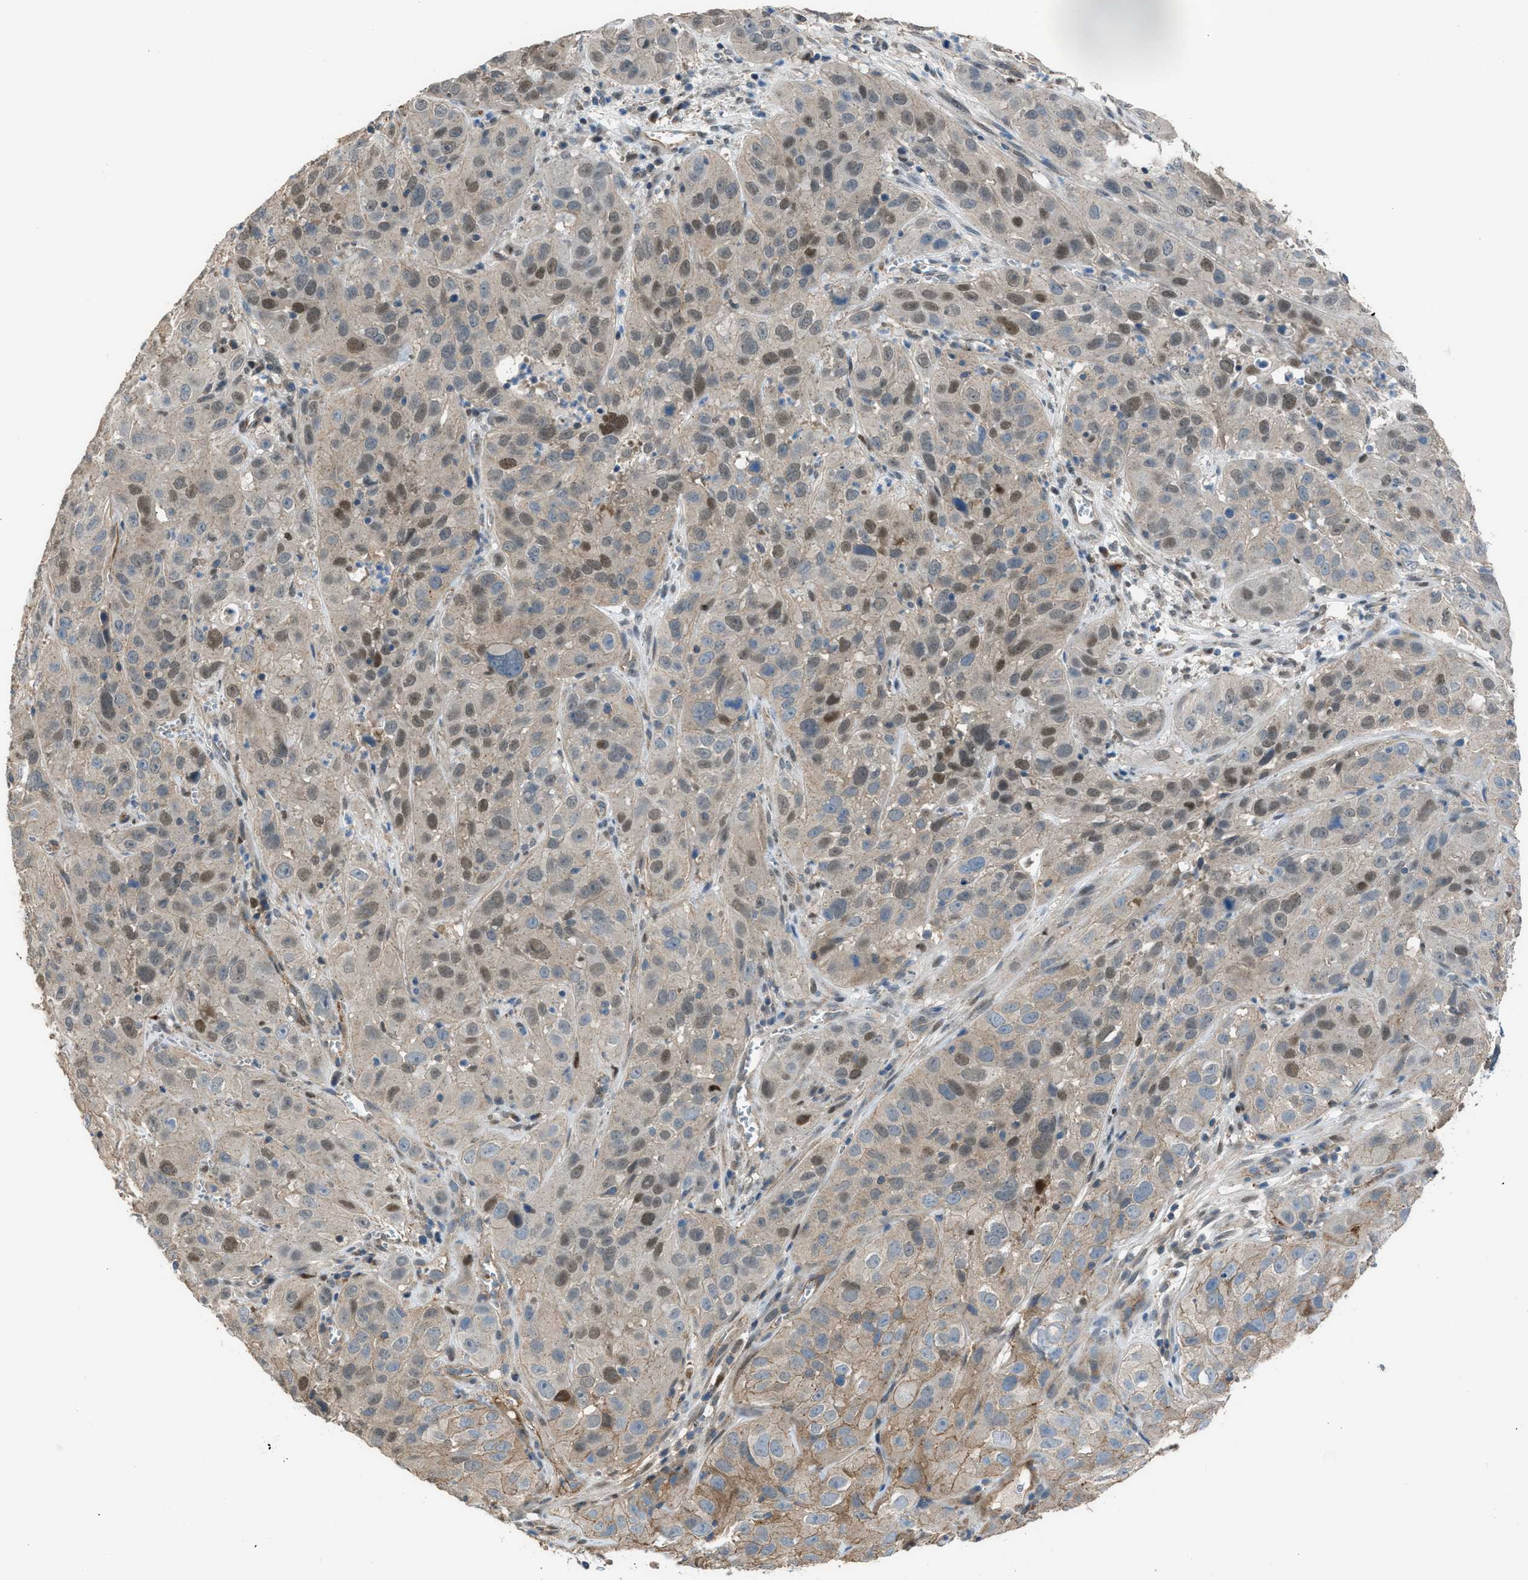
{"staining": {"intensity": "moderate", "quantity": ">75%", "location": "cytoplasmic/membranous,nuclear"}, "tissue": "cervical cancer", "cell_type": "Tumor cells", "image_type": "cancer", "snomed": [{"axis": "morphology", "description": "Squamous cell carcinoma, NOS"}, {"axis": "topography", "description": "Cervix"}], "caption": "Immunohistochemical staining of squamous cell carcinoma (cervical) shows moderate cytoplasmic/membranous and nuclear protein staining in about >75% of tumor cells. The staining was performed using DAB (3,3'-diaminobenzidine) to visualize the protein expression in brown, while the nuclei were stained in blue with hematoxylin (Magnification: 20x).", "gene": "CRTC1", "patient": {"sex": "female", "age": 32}}